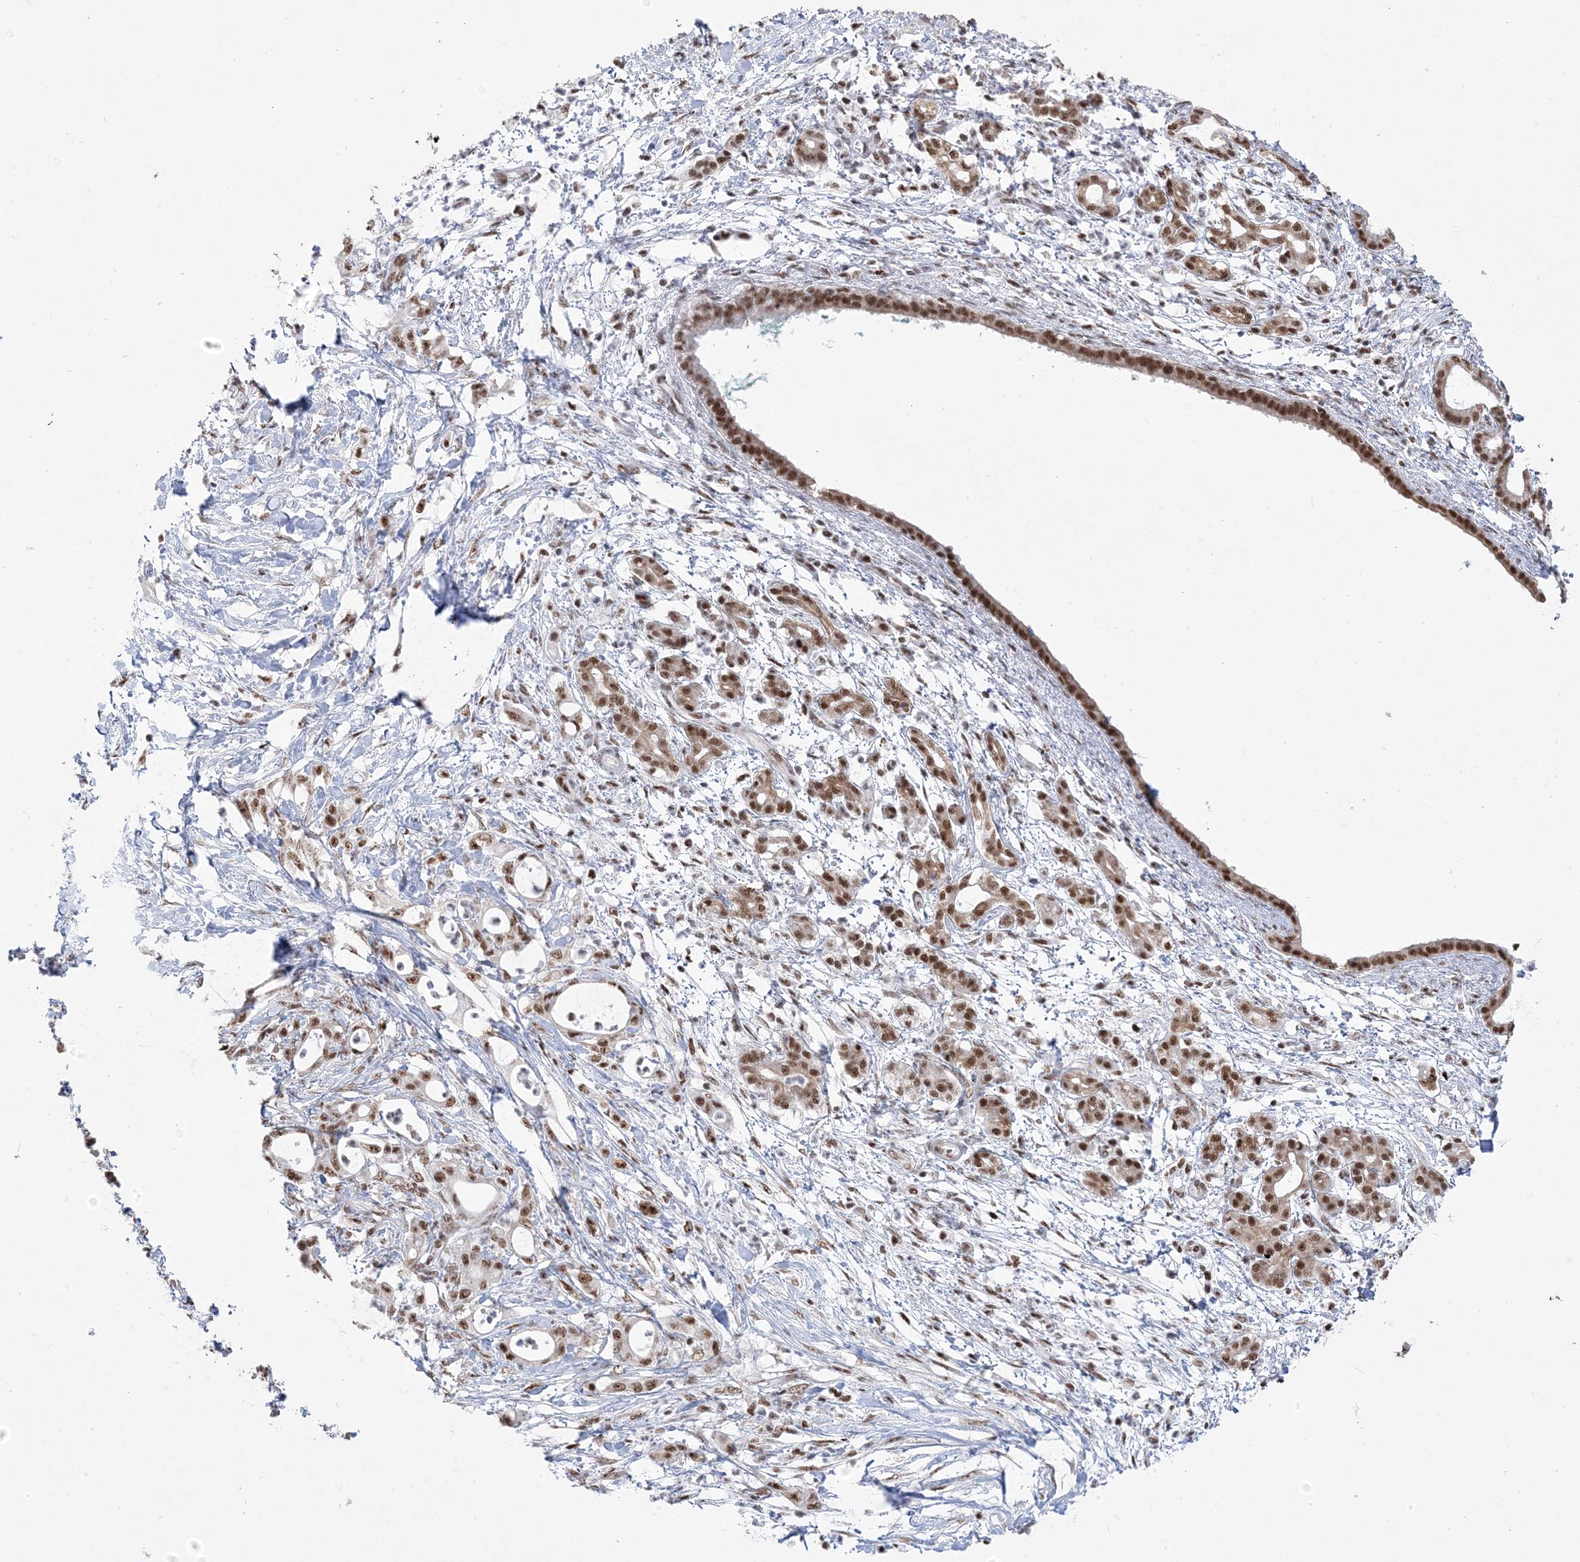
{"staining": {"intensity": "moderate", "quantity": ">75%", "location": "nuclear"}, "tissue": "pancreatic cancer", "cell_type": "Tumor cells", "image_type": "cancer", "snomed": [{"axis": "morphology", "description": "Adenocarcinoma, NOS"}, {"axis": "topography", "description": "Pancreas"}], "caption": "An IHC histopathology image of neoplastic tissue is shown. Protein staining in brown labels moderate nuclear positivity in pancreatic cancer (adenocarcinoma) within tumor cells. (Brightfield microscopy of DAB IHC at high magnification).", "gene": "MTREX", "patient": {"sex": "female", "age": 55}}